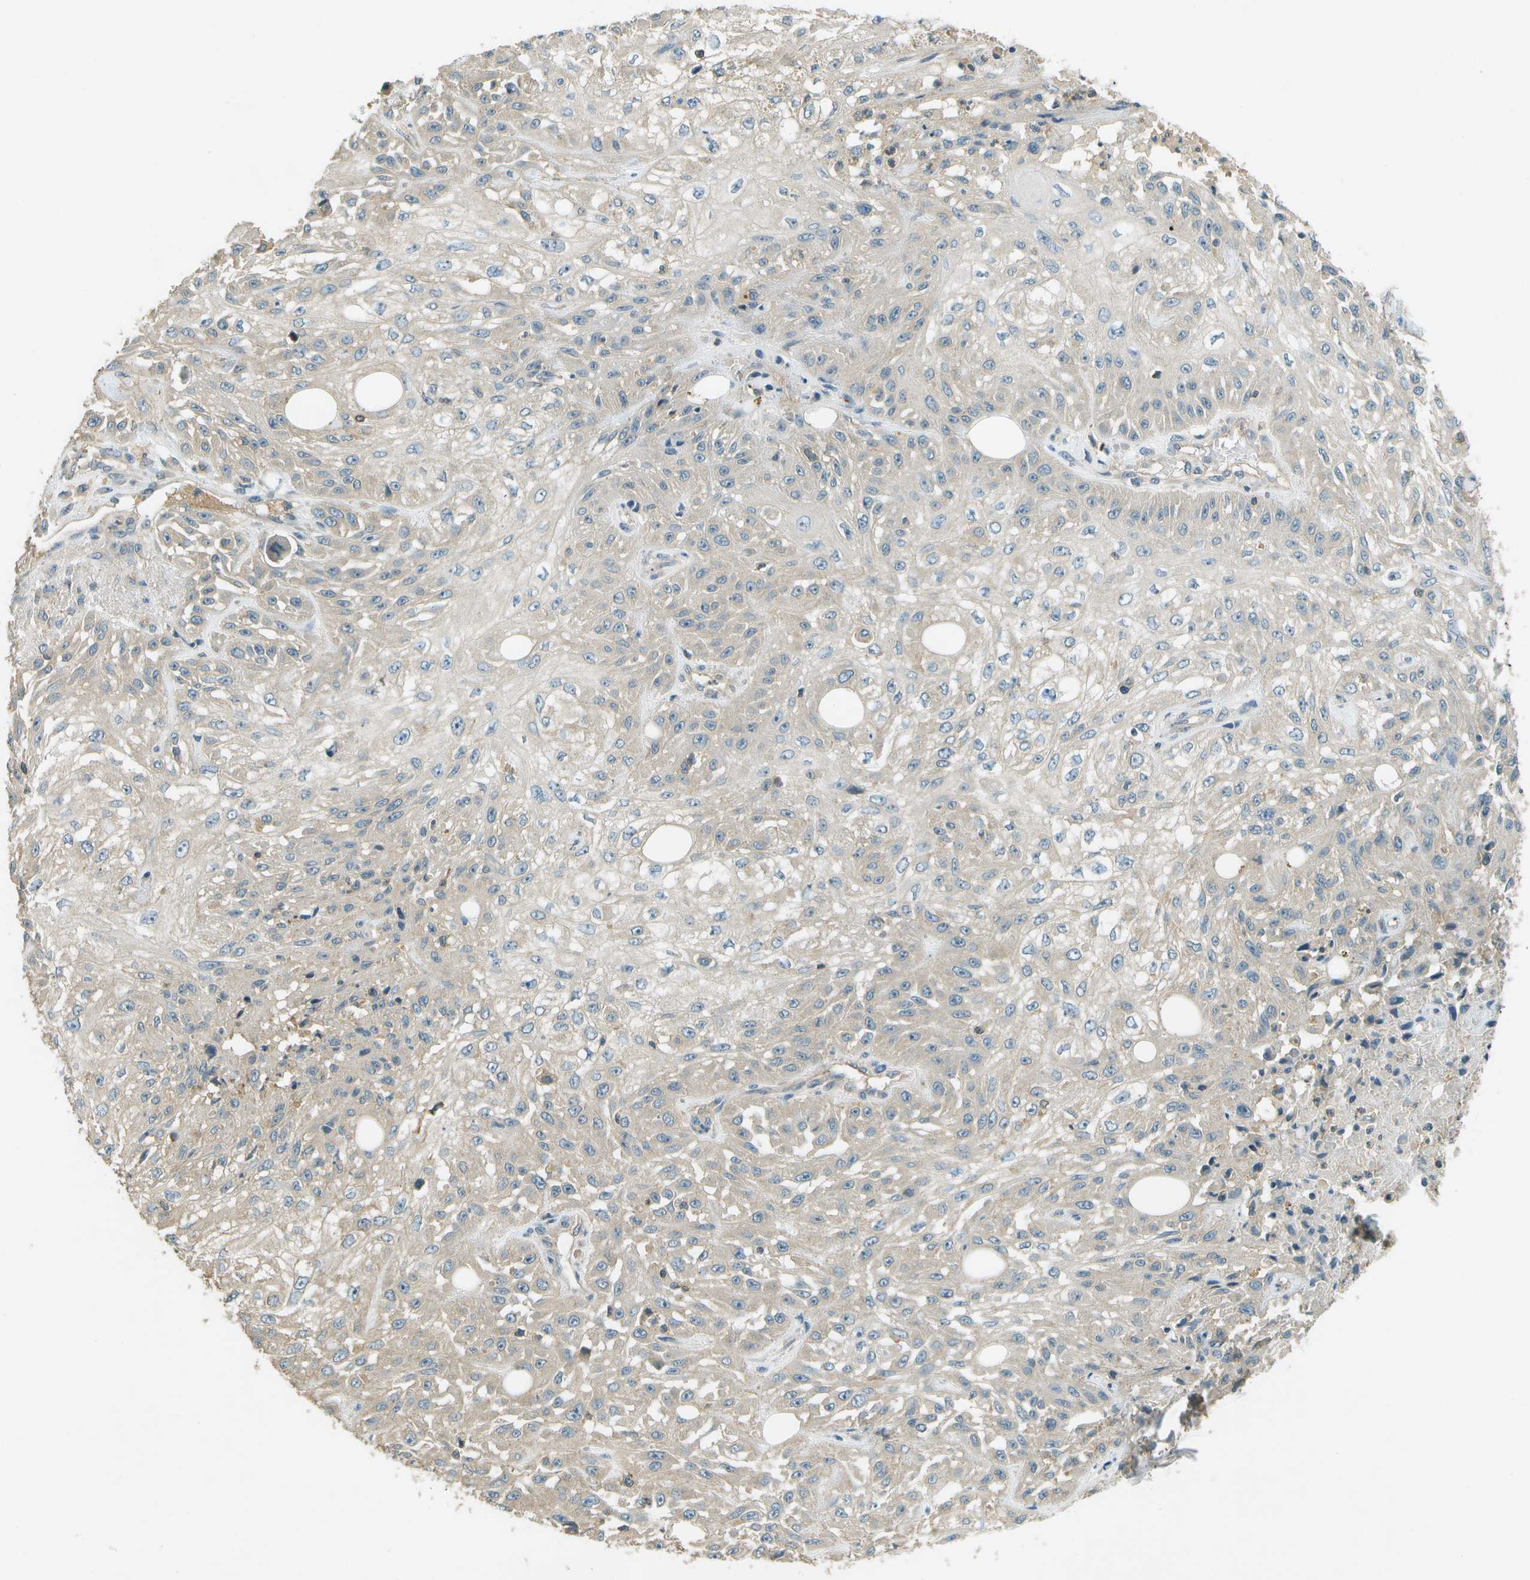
{"staining": {"intensity": "negative", "quantity": "none", "location": "none"}, "tissue": "skin cancer", "cell_type": "Tumor cells", "image_type": "cancer", "snomed": [{"axis": "morphology", "description": "Squamous cell carcinoma, NOS"}, {"axis": "morphology", "description": "Squamous cell carcinoma, metastatic, NOS"}, {"axis": "topography", "description": "Skin"}, {"axis": "topography", "description": "Lymph node"}], "caption": "Tumor cells show no significant protein staining in skin cancer (metastatic squamous cell carcinoma).", "gene": "NUDT4", "patient": {"sex": "male", "age": 75}}